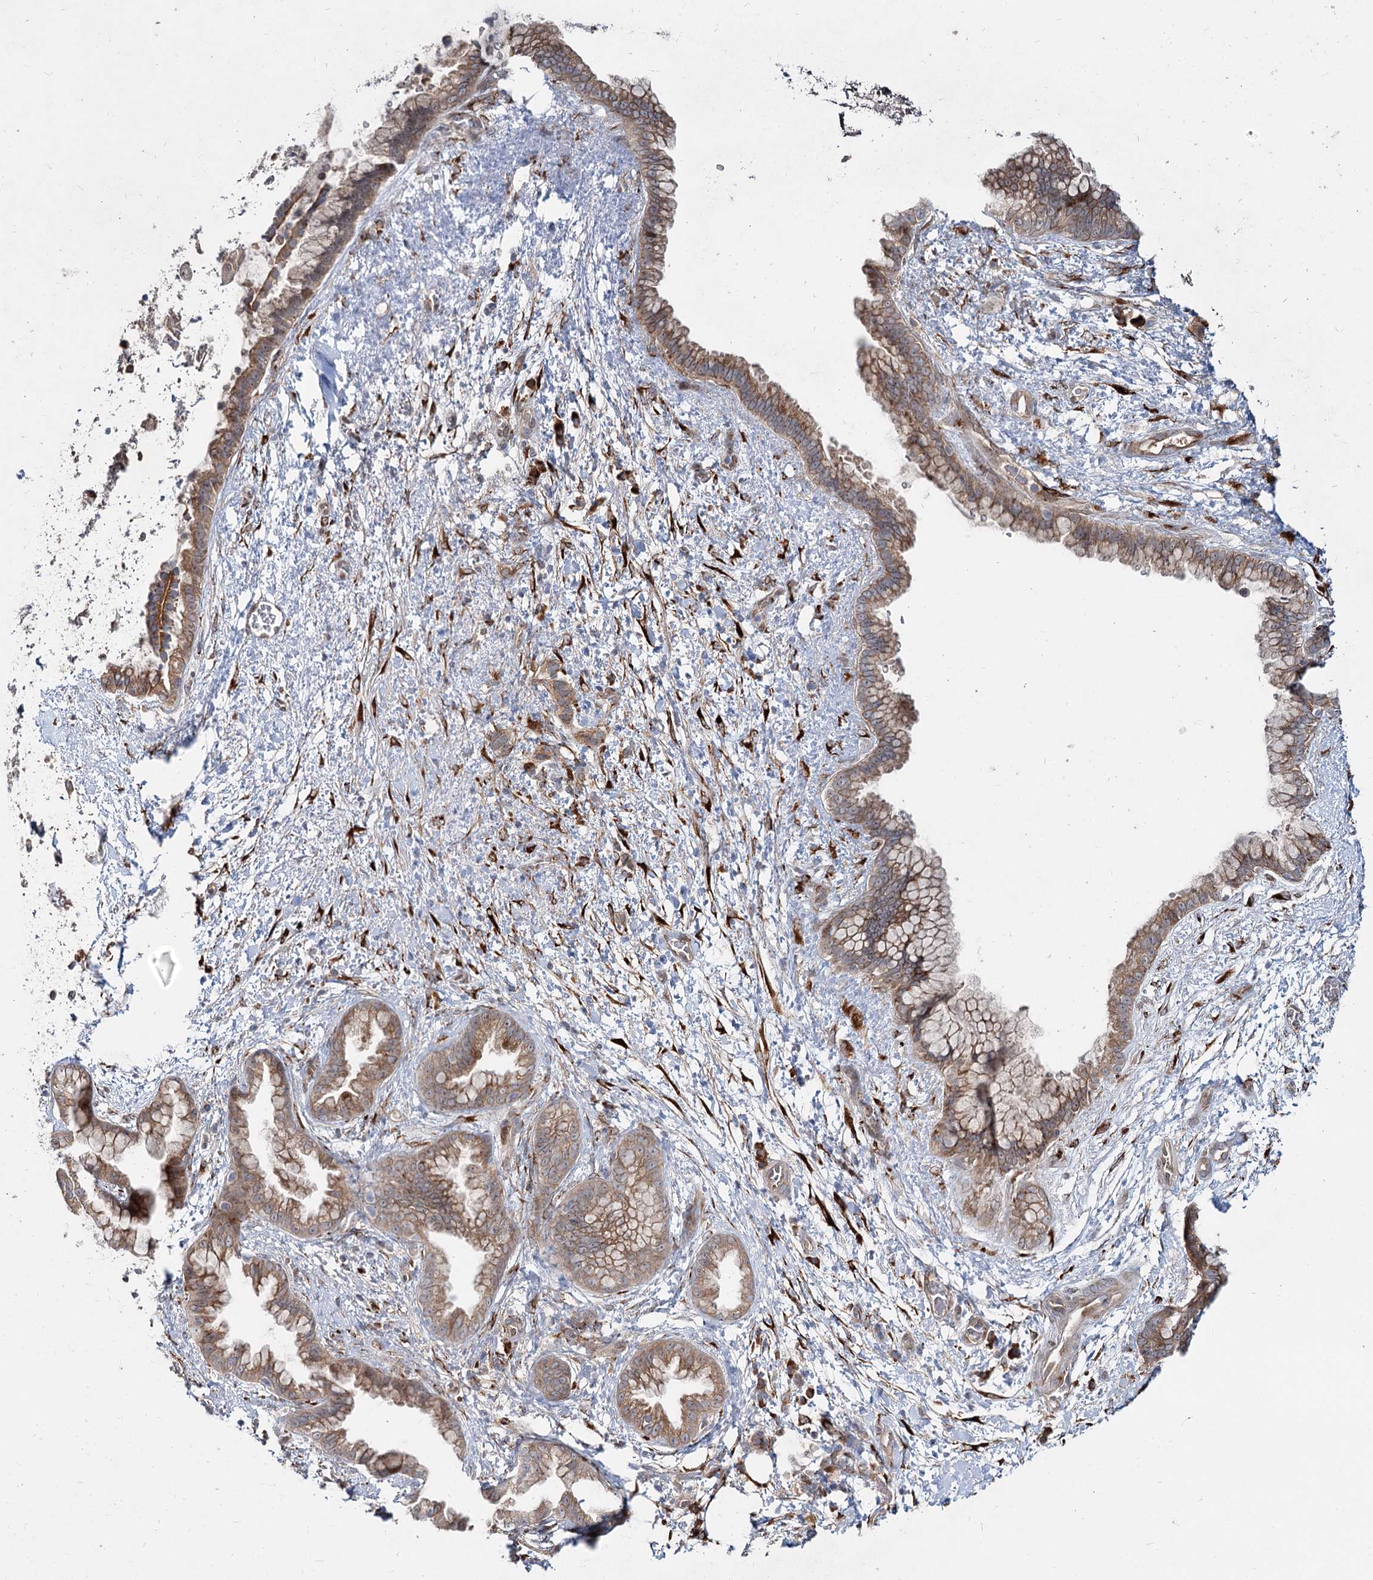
{"staining": {"intensity": "moderate", "quantity": ">75%", "location": "cytoplasmic/membranous"}, "tissue": "pancreatic cancer", "cell_type": "Tumor cells", "image_type": "cancer", "snomed": [{"axis": "morphology", "description": "Adenocarcinoma, NOS"}, {"axis": "topography", "description": "Pancreas"}], "caption": "Immunohistochemical staining of pancreatic cancer (adenocarcinoma) displays moderate cytoplasmic/membranous protein positivity in approximately >75% of tumor cells.", "gene": "SPART", "patient": {"sex": "female", "age": 78}}